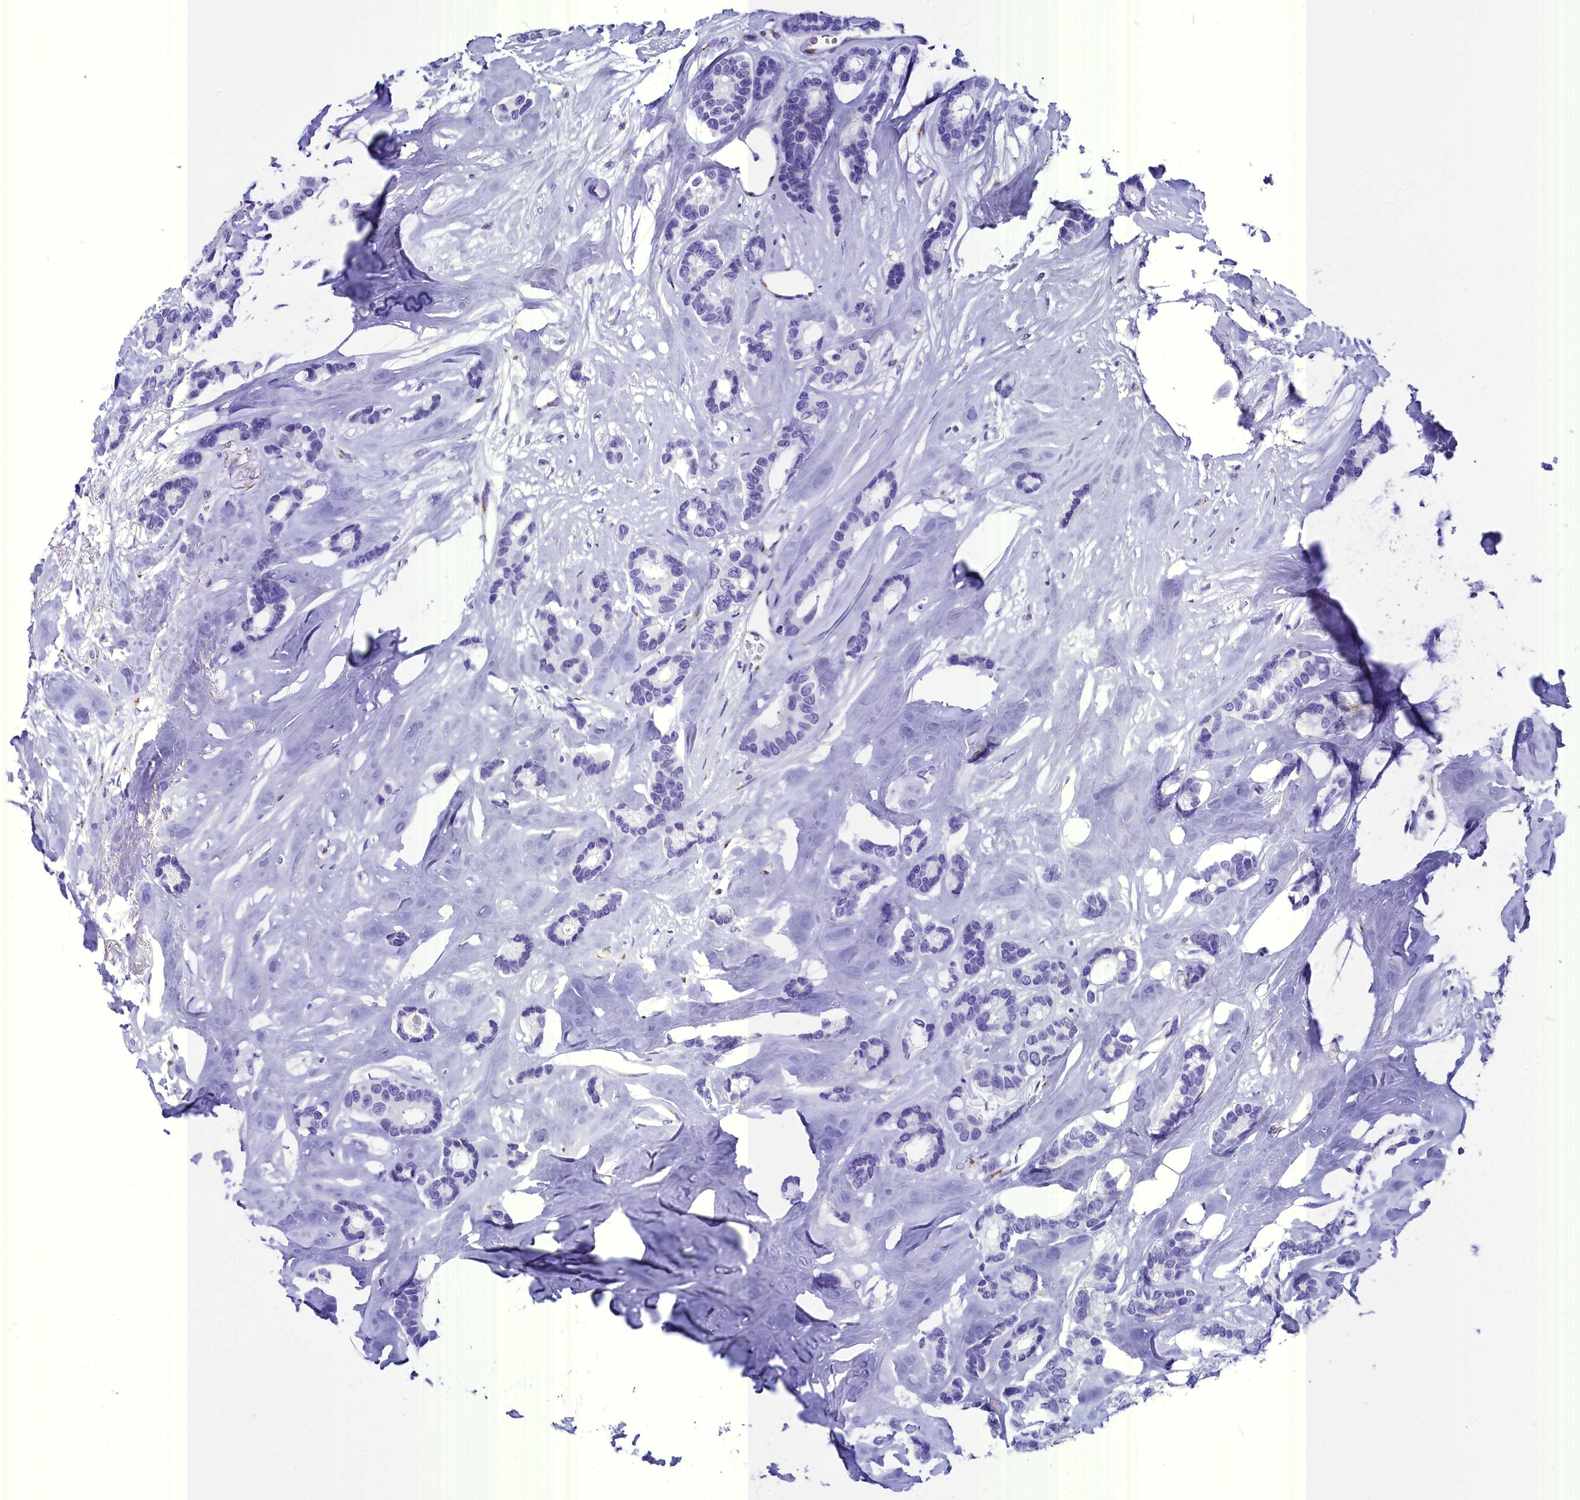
{"staining": {"intensity": "negative", "quantity": "none", "location": "none"}, "tissue": "breast cancer", "cell_type": "Tumor cells", "image_type": "cancer", "snomed": [{"axis": "morphology", "description": "Duct carcinoma"}, {"axis": "topography", "description": "Breast"}], "caption": "The micrograph displays no staining of tumor cells in breast cancer. (DAB immunohistochemistry (IHC) visualized using brightfield microscopy, high magnification).", "gene": "AP3B2", "patient": {"sex": "female", "age": 87}}